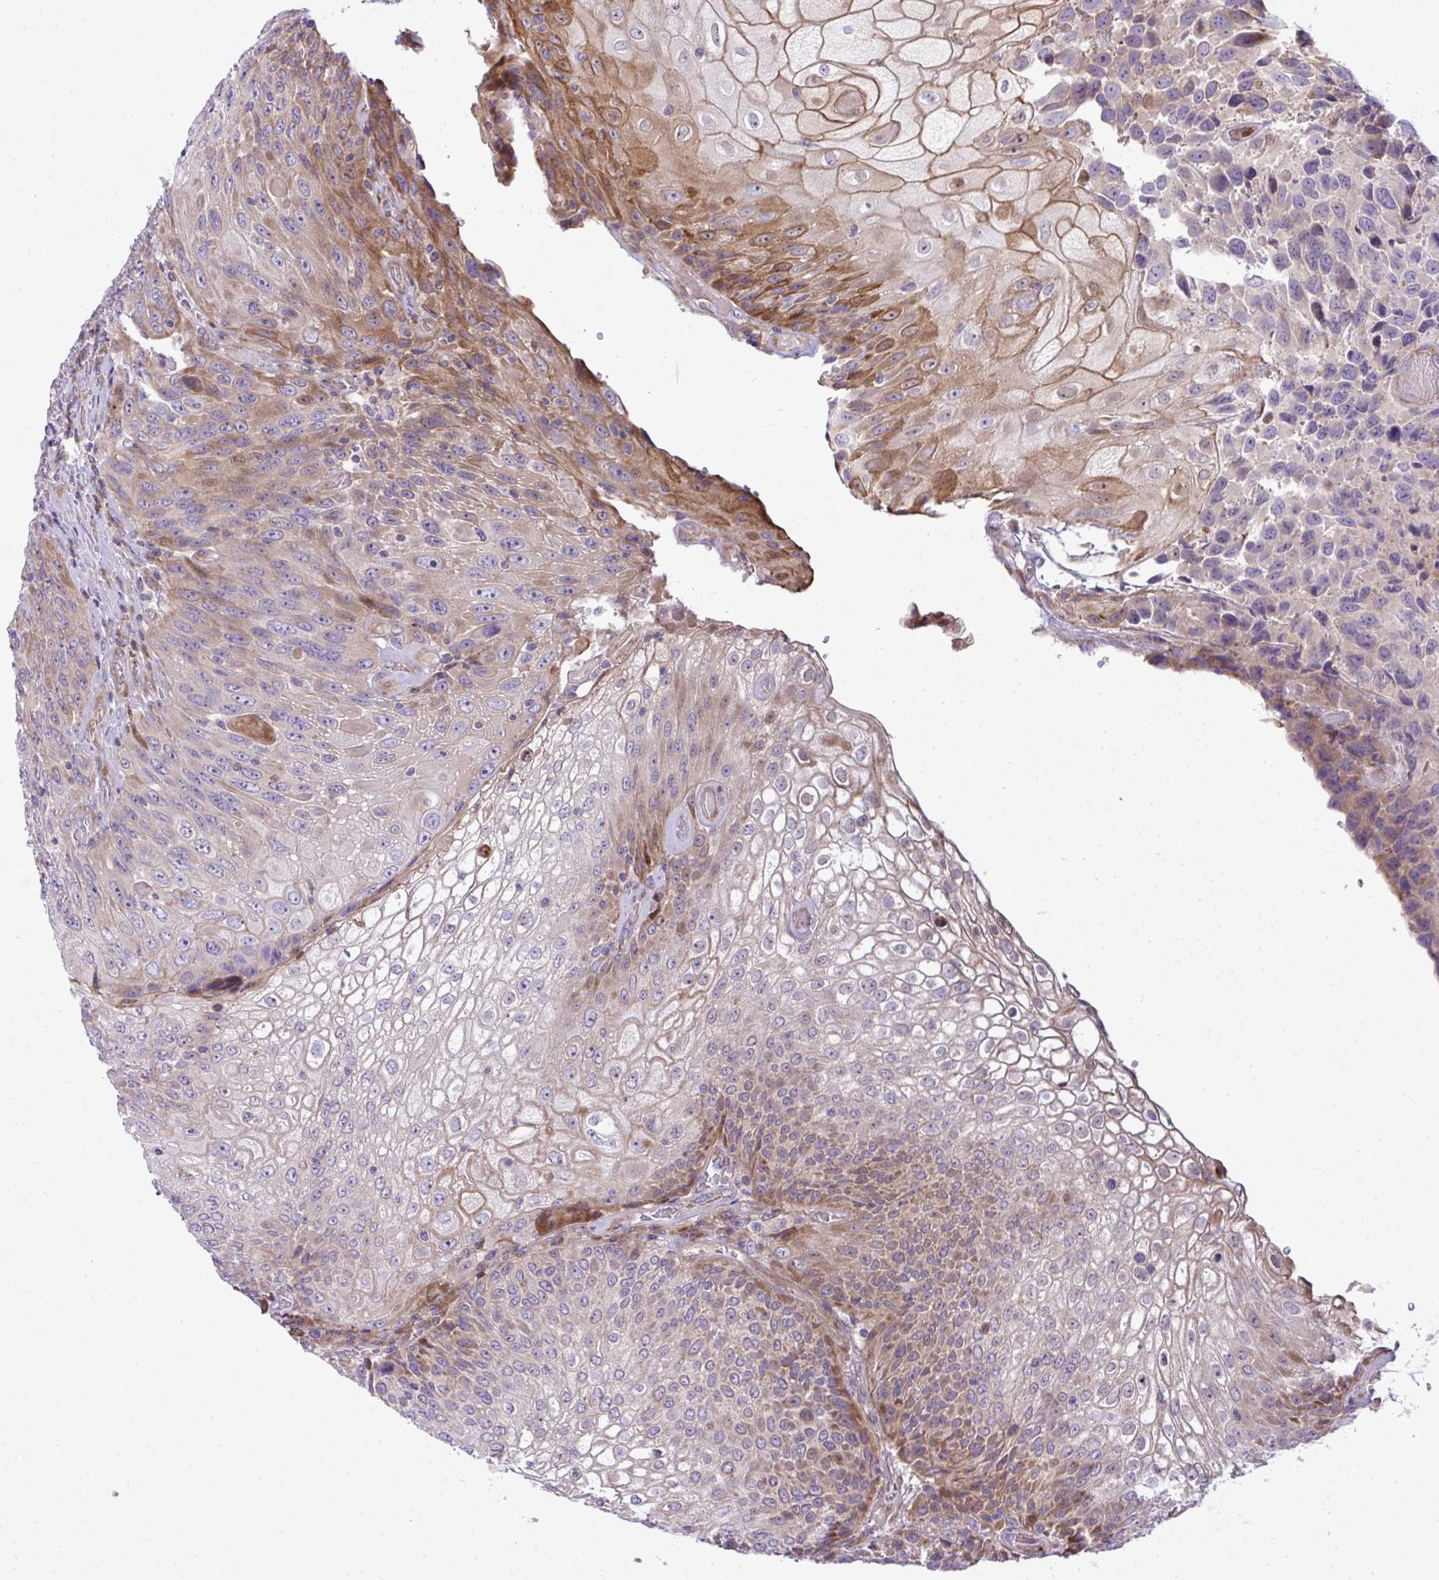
{"staining": {"intensity": "moderate", "quantity": "25%-75%", "location": "cytoplasmic/membranous"}, "tissue": "urothelial cancer", "cell_type": "Tumor cells", "image_type": "cancer", "snomed": [{"axis": "morphology", "description": "Urothelial carcinoma, High grade"}, {"axis": "topography", "description": "Urinary bladder"}], "caption": "Urothelial carcinoma (high-grade) was stained to show a protein in brown. There is medium levels of moderate cytoplasmic/membranous staining in about 25%-75% of tumor cells. The staining was performed using DAB (3,3'-diaminobenzidine), with brown indicating positive protein expression. Nuclei are stained blue with hematoxylin.", "gene": "ZSCAN9", "patient": {"sex": "female", "age": 70}}